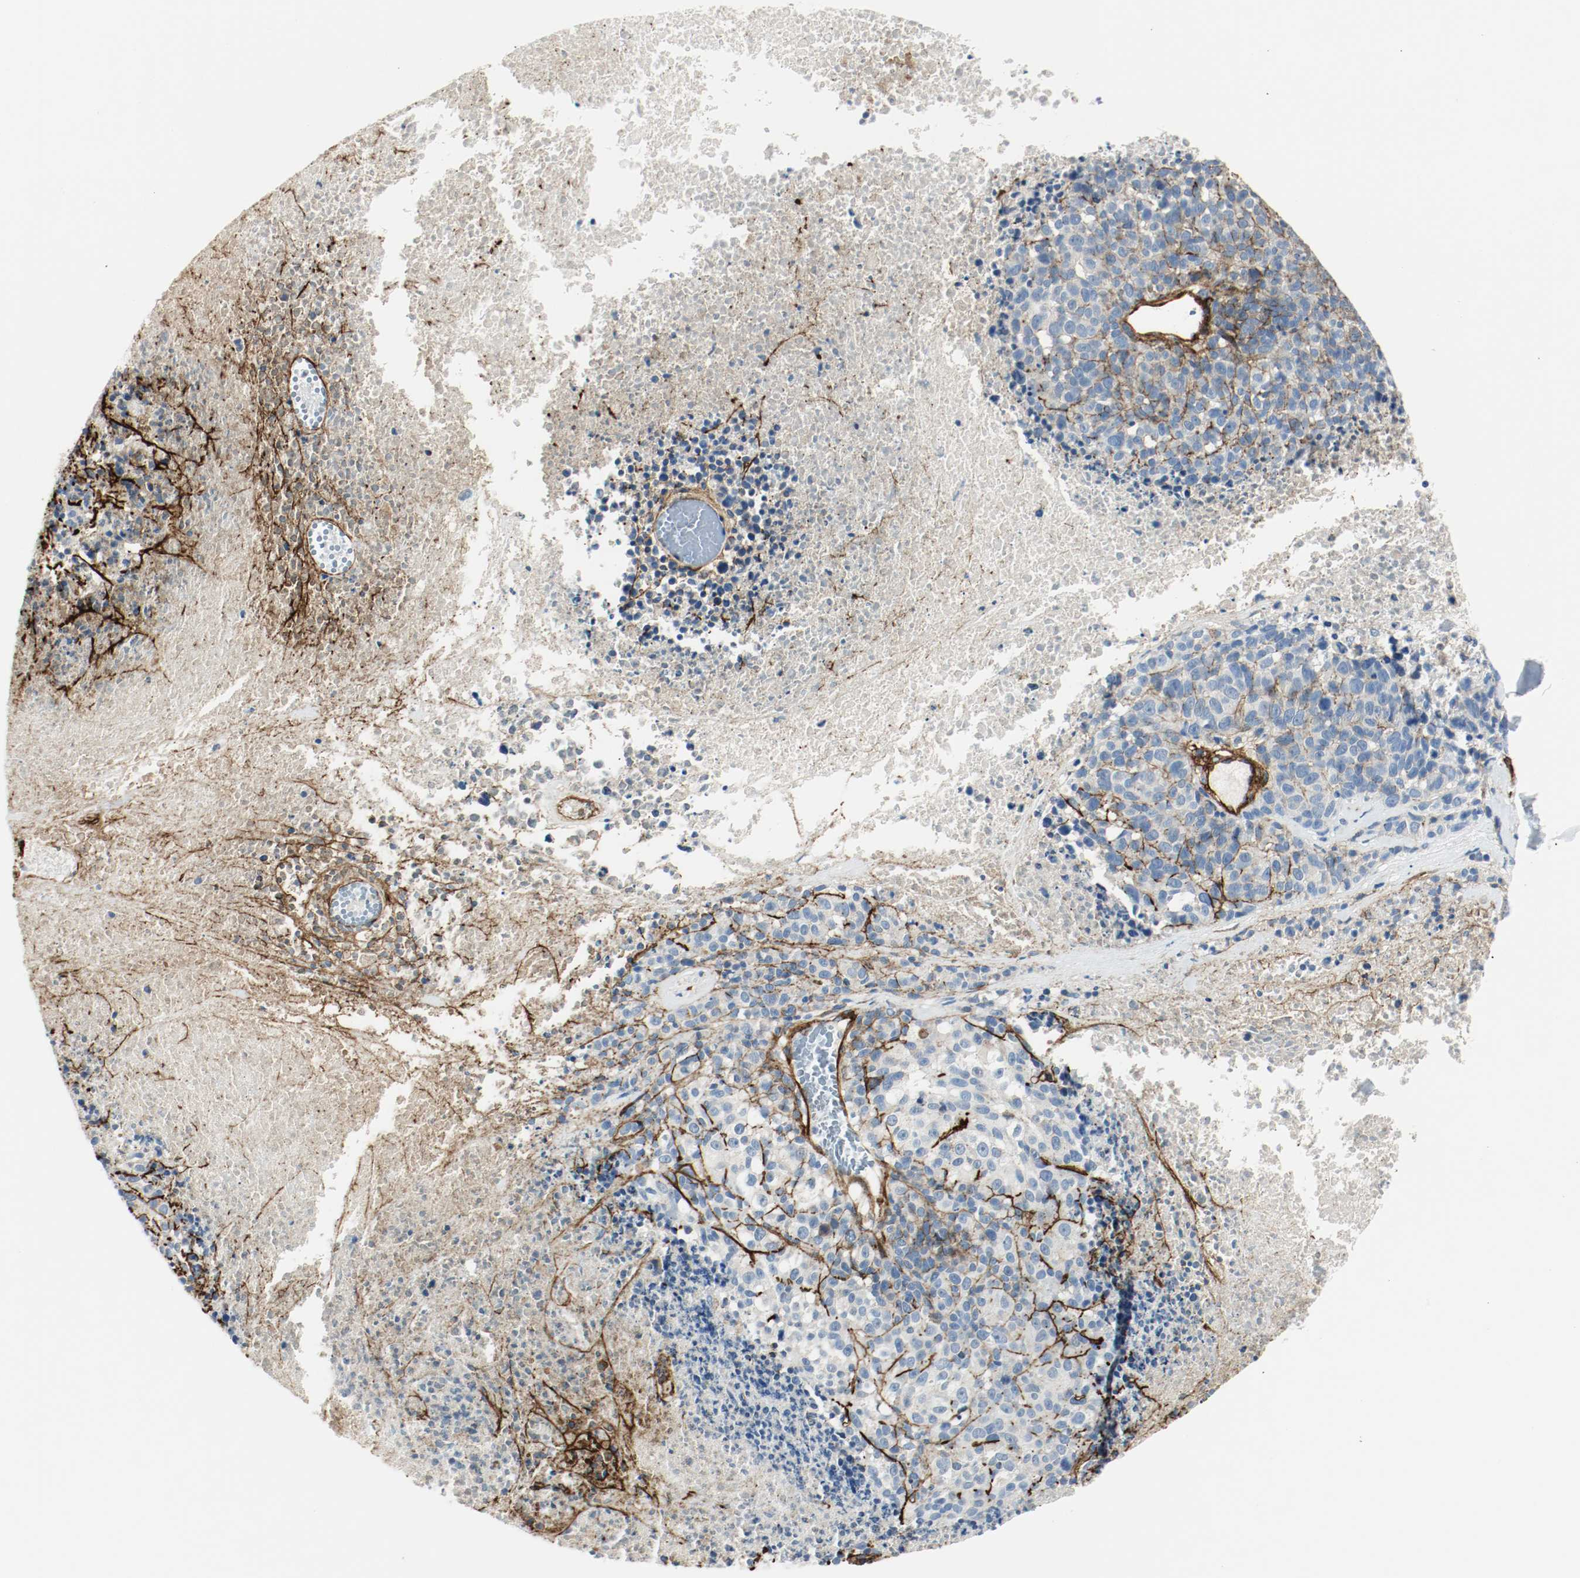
{"staining": {"intensity": "negative", "quantity": "none", "location": "none"}, "tissue": "melanoma", "cell_type": "Tumor cells", "image_type": "cancer", "snomed": [{"axis": "morphology", "description": "Malignant melanoma, Metastatic site"}, {"axis": "topography", "description": "Cerebral cortex"}], "caption": "IHC of human melanoma demonstrates no positivity in tumor cells. (DAB immunohistochemistry (IHC), high magnification).", "gene": "LAMB1", "patient": {"sex": "female", "age": 52}}